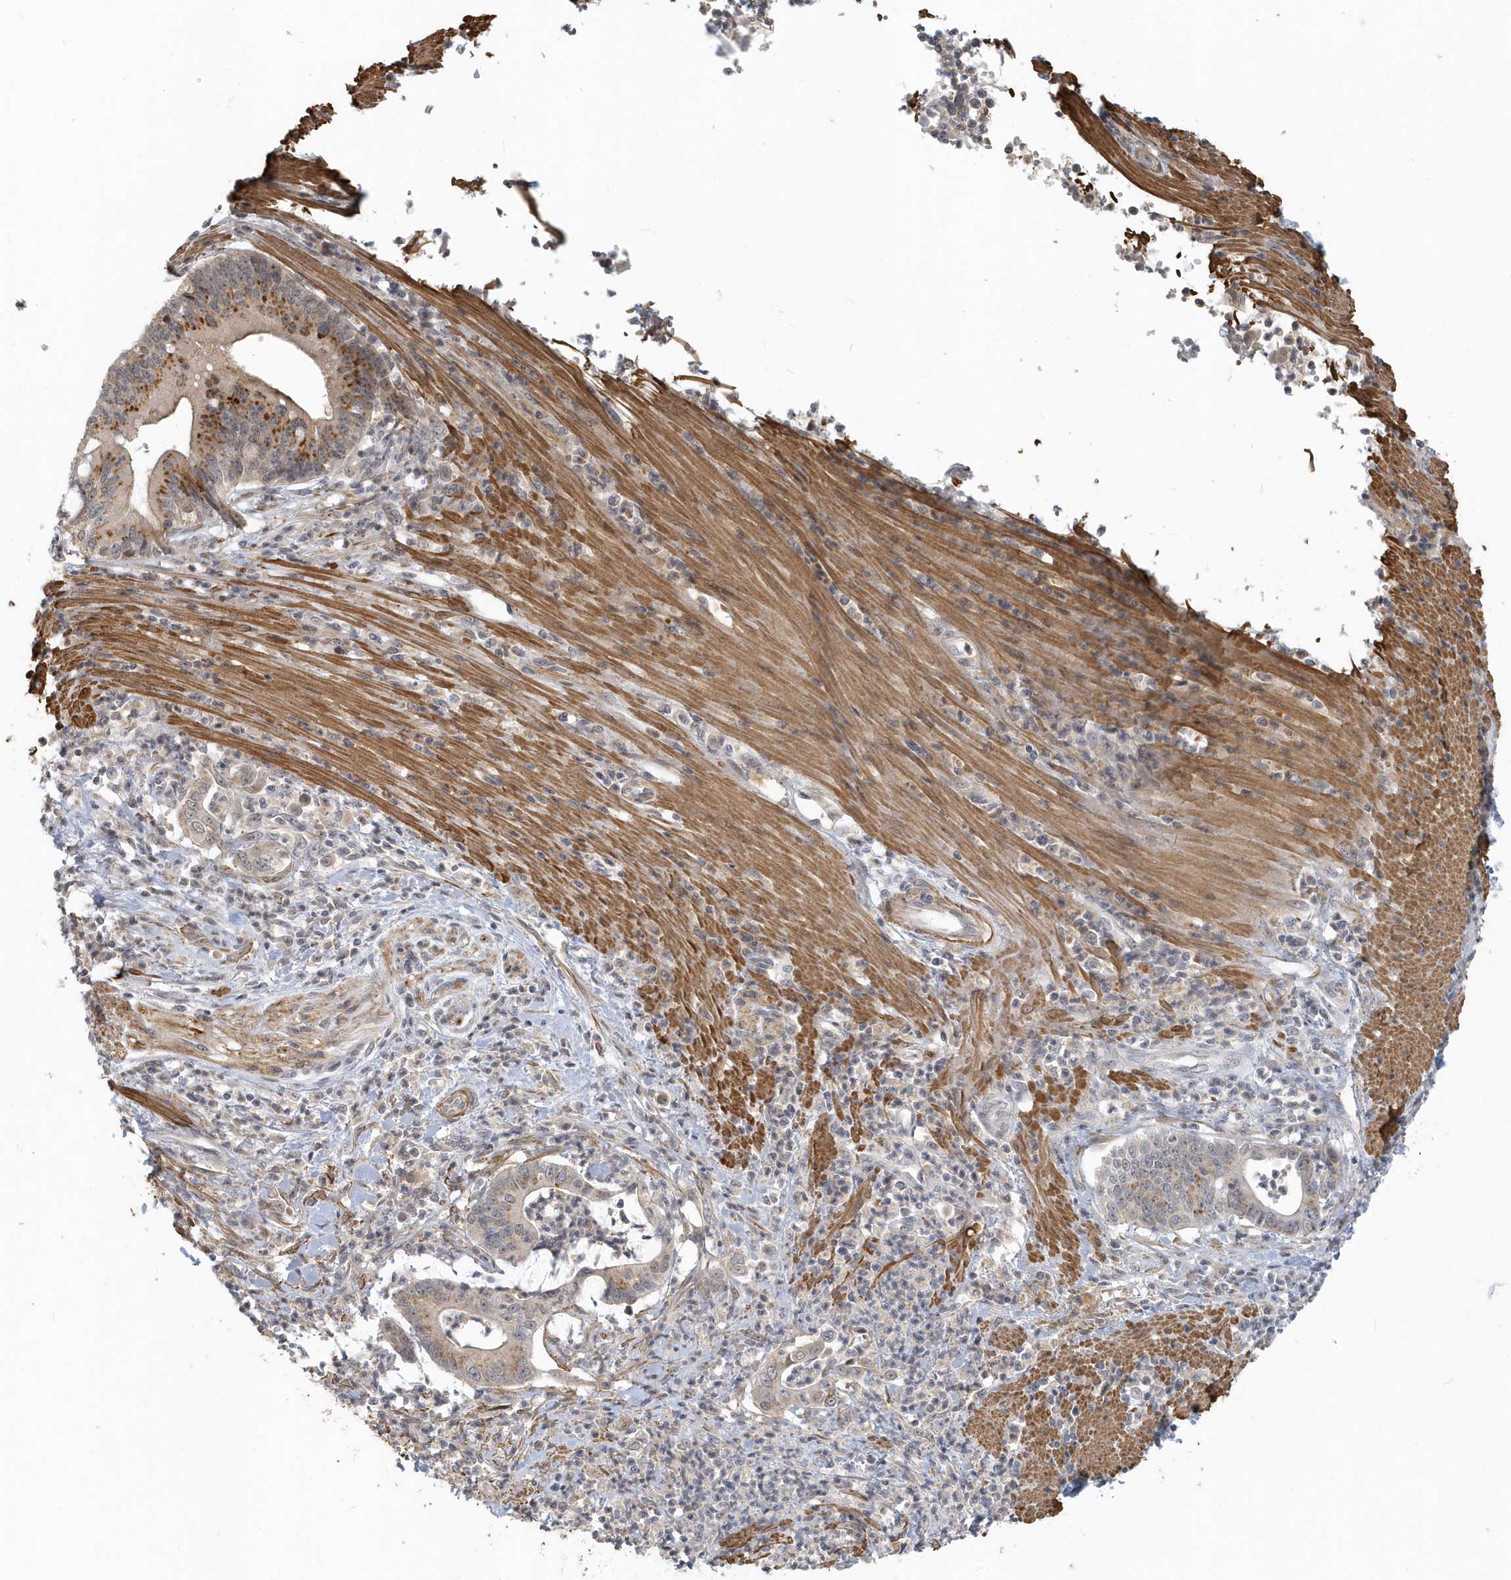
{"staining": {"intensity": "moderate", "quantity": "<25%", "location": "cytoplasmic/membranous"}, "tissue": "pancreatic cancer", "cell_type": "Tumor cells", "image_type": "cancer", "snomed": [{"axis": "morphology", "description": "Adenocarcinoma, NOS"}, {"axis": "topography", "description": "Pancreas"}], "caption": "This is a histology image of IHC staining of pancreatic cancer (adenocarcinoma), which shows moderate expression in the cytoplasmic/membranous of tumor cells.", "gene": "NAPB", "patient": {"sex": "male", "age": 69}}